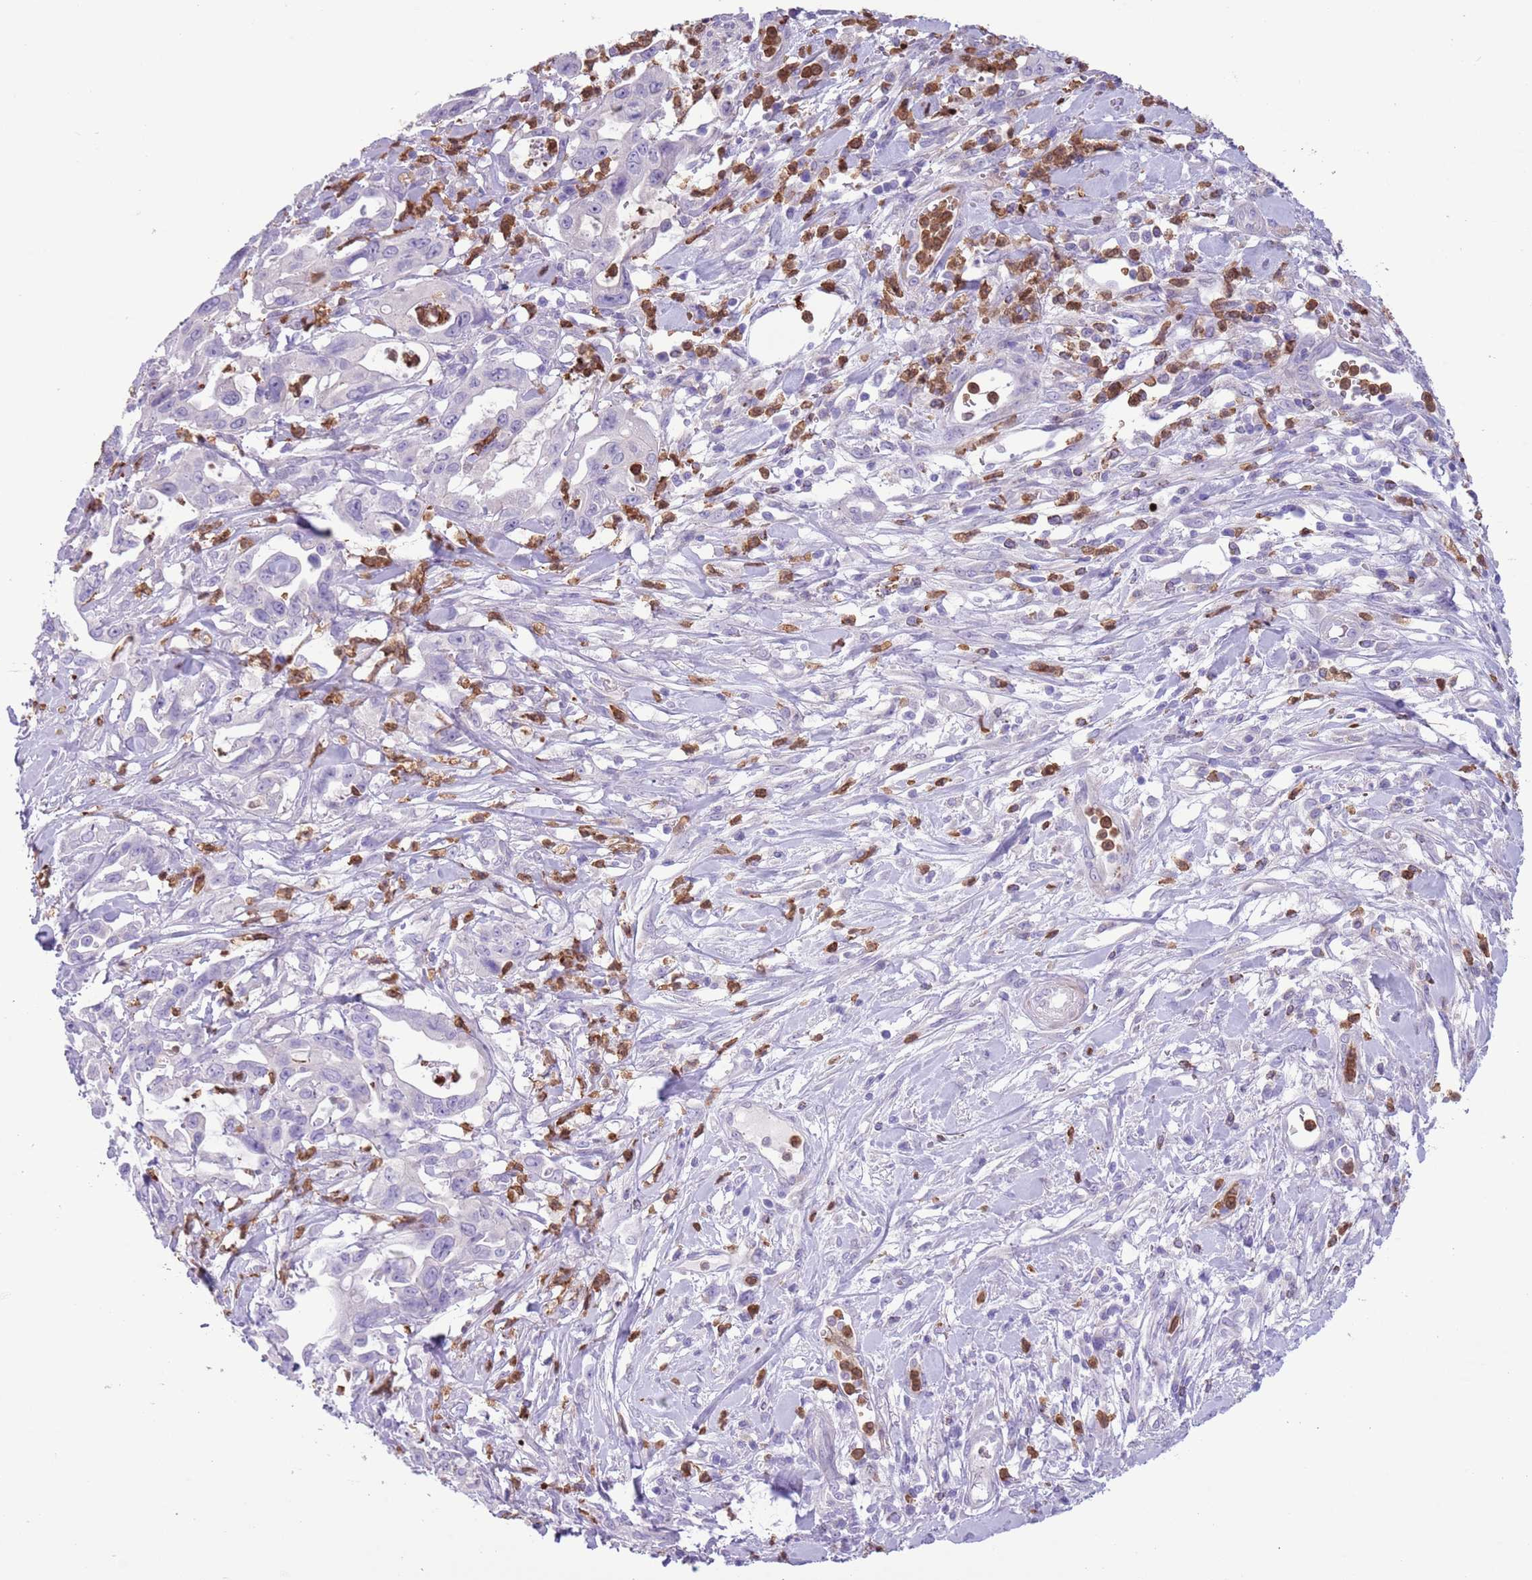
{"staining": {"intensity": "negative", "quantity": "none", "location": "none"}, "tissue": "pancreatic cancer", "cell_type": "Tumor cells", "image_type": "cancer", "snomed": [{"axis": "morphology", "description": "Adenocarcinoma, NOS"}, {"axis": "topography", "description": "Pancreas"}], "caption": "This is an immunohistochemistry (IHC) micrograph of human adenocarcinoma (pancreatic). There is no positivity in tumor cells.", "gene": "OR6M1", "patient": {"sex": "female", "age": 61}}